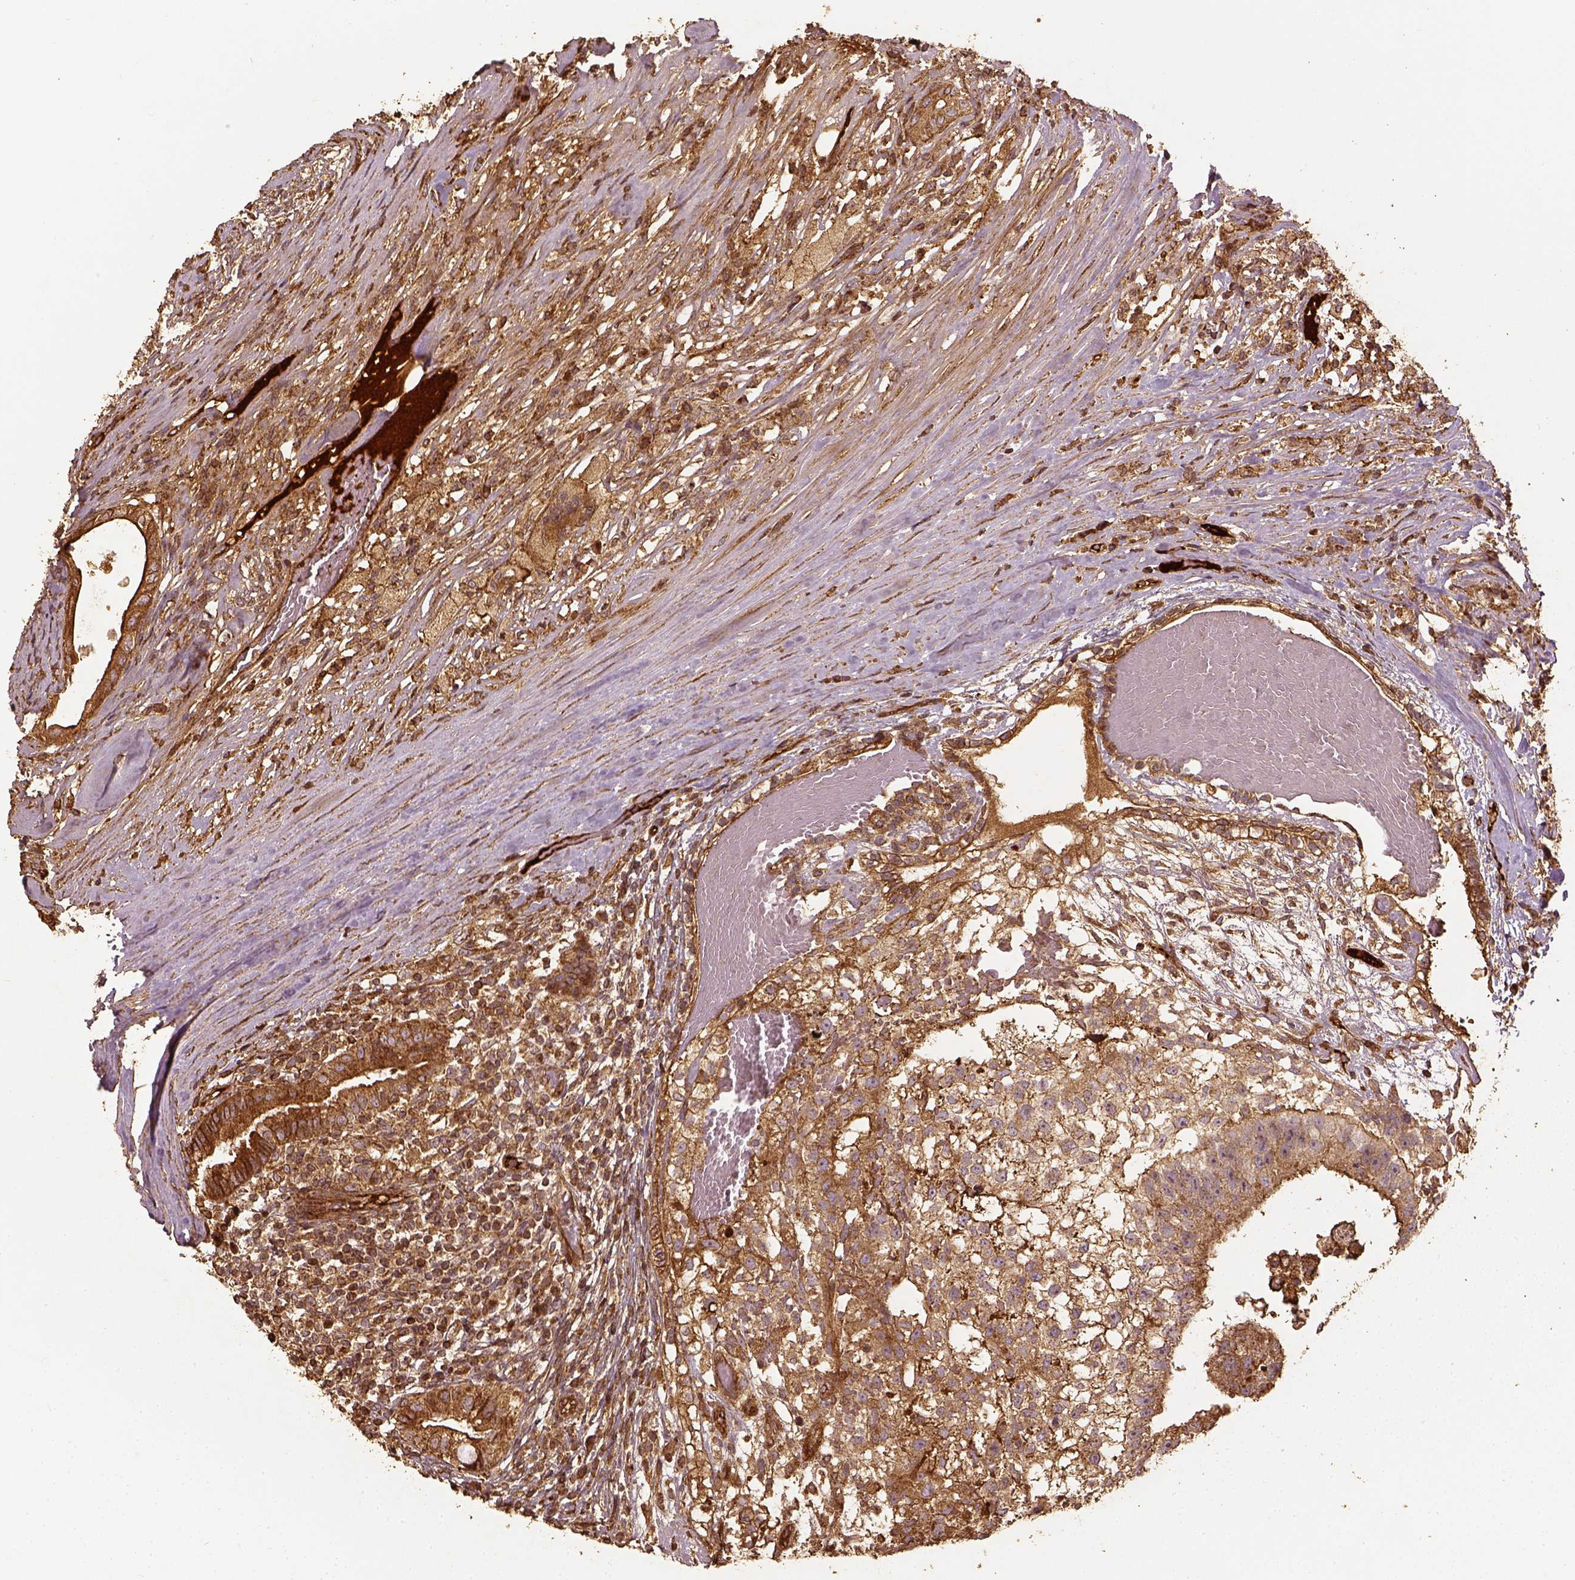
{"staining": {"intensity": "moderate", "quantity": ">75%", "location": "cytoplasmic/membranous"}, "tissue": "testis cancer", "cell_type": "Tumor cells", "image_type": "cancer", "snomed": [{"axis": "morphology", "description": "Seminoma, NOS"}, {"axis": "morphology", "description": "Carcinoma, Embryonal, NOS"}, {"axis": "topography", "description": "Testis"}], "caption": "Testis embryonal carcinoma tissue demonstrates moderate cytoplasmic/membranous expression in about >75% of tumor cells, visualized by immunohistochemistry.", "gene": "VEGFA", "patient": {"sex": "male", "age": 41}}